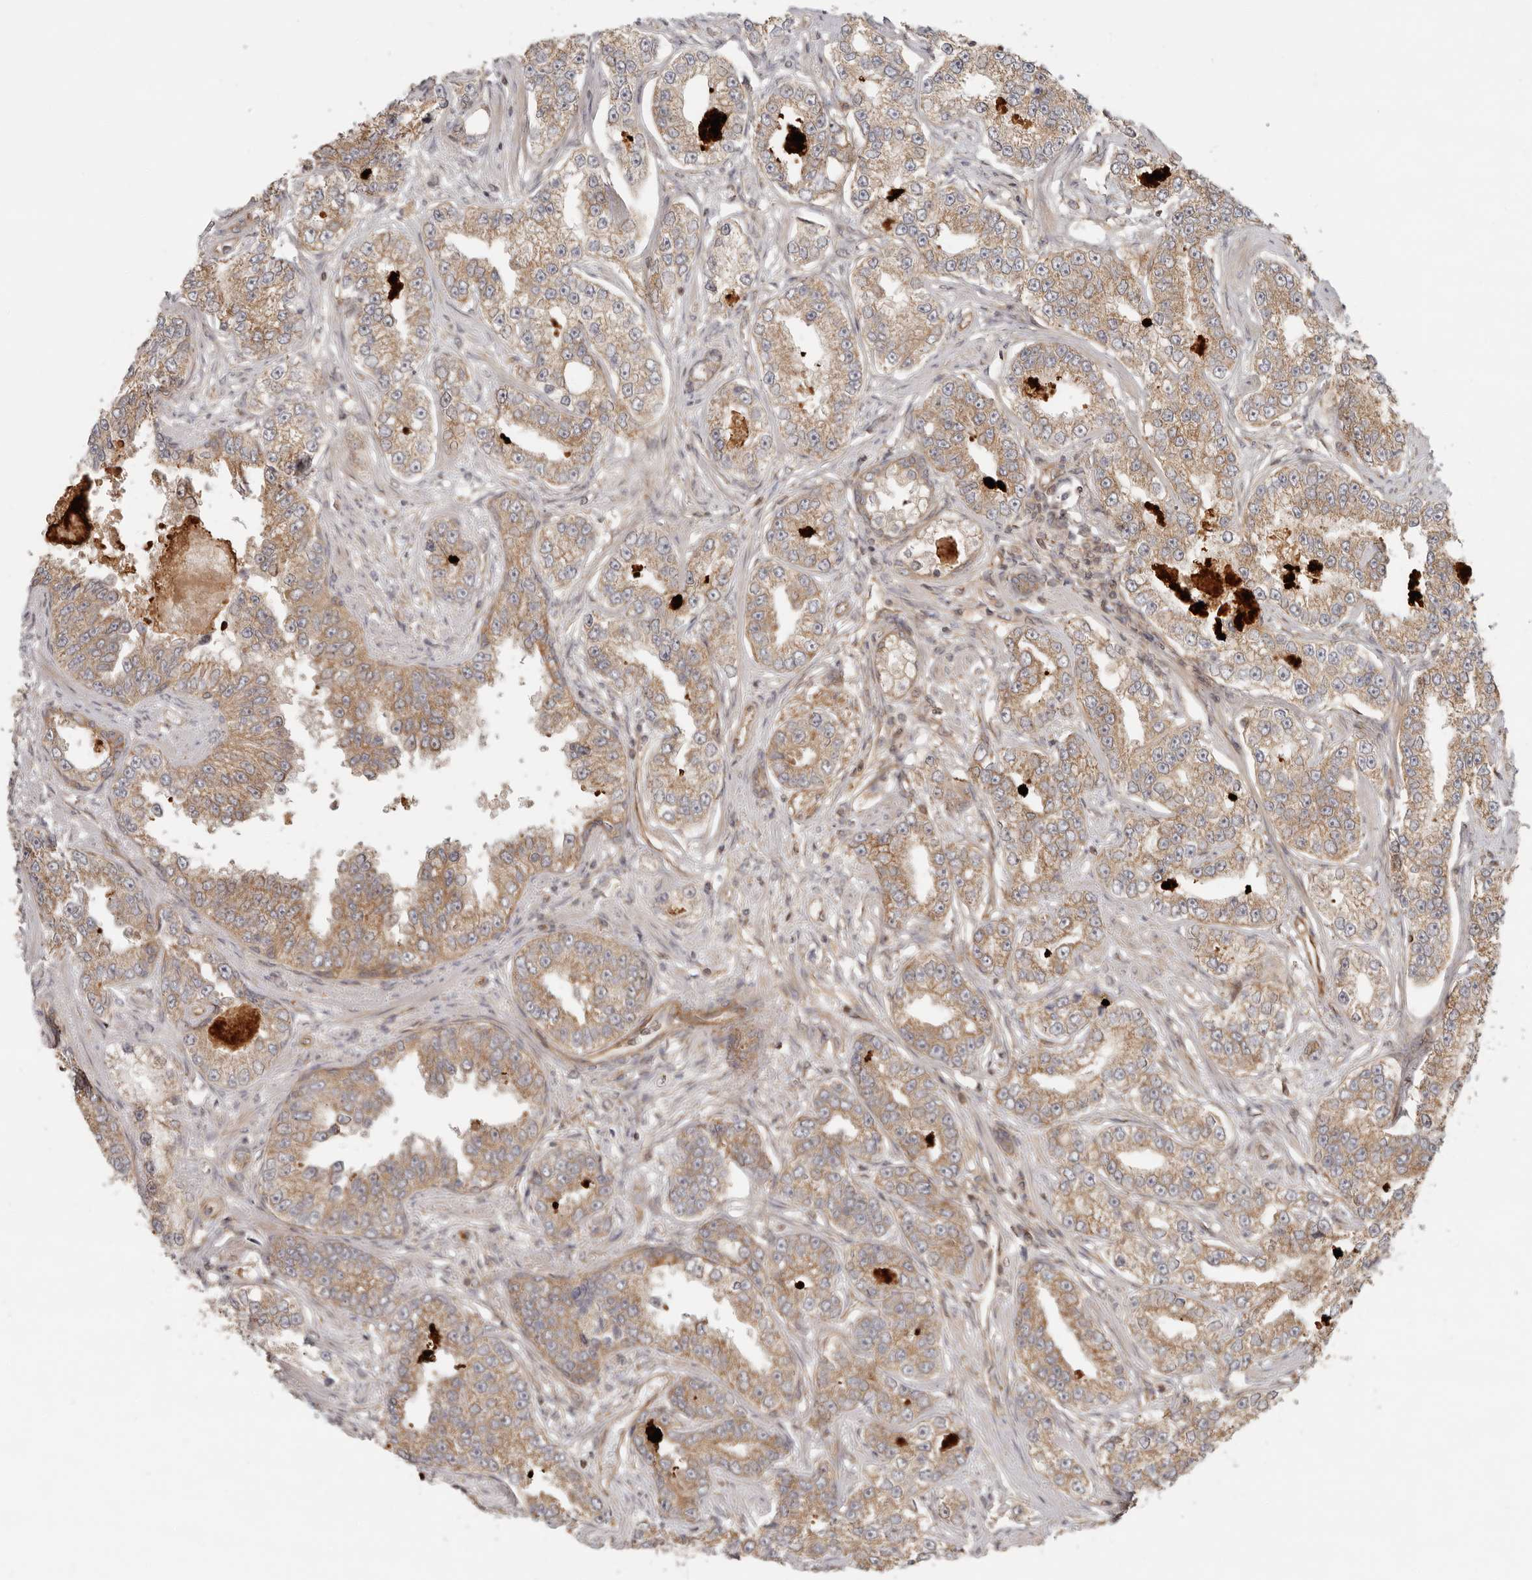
{"staining": {"intensity": "moderate", "quantity": ">75%", "location": "cytoplasmic/membranous"}, "tissue": "prostate cancer", "cell_type": "Tumor cells", "image_type": "cancer", "snomed": [{"axis": "morphology", "description": "Normal tissue, NOS"}, {"axis": "morphology", "description": "Adenocarcinoma, High grade"}, {"axis": "topography", "description": "Prostate"}], "caption": "A brown stain highlights moderate cytoplasmic/membranous staining of a protein in high-grade adenocarcinoma (prostate) tumor cells.", "gene": "UFSP1", "patient": {"sex": "male", "age": 83}}